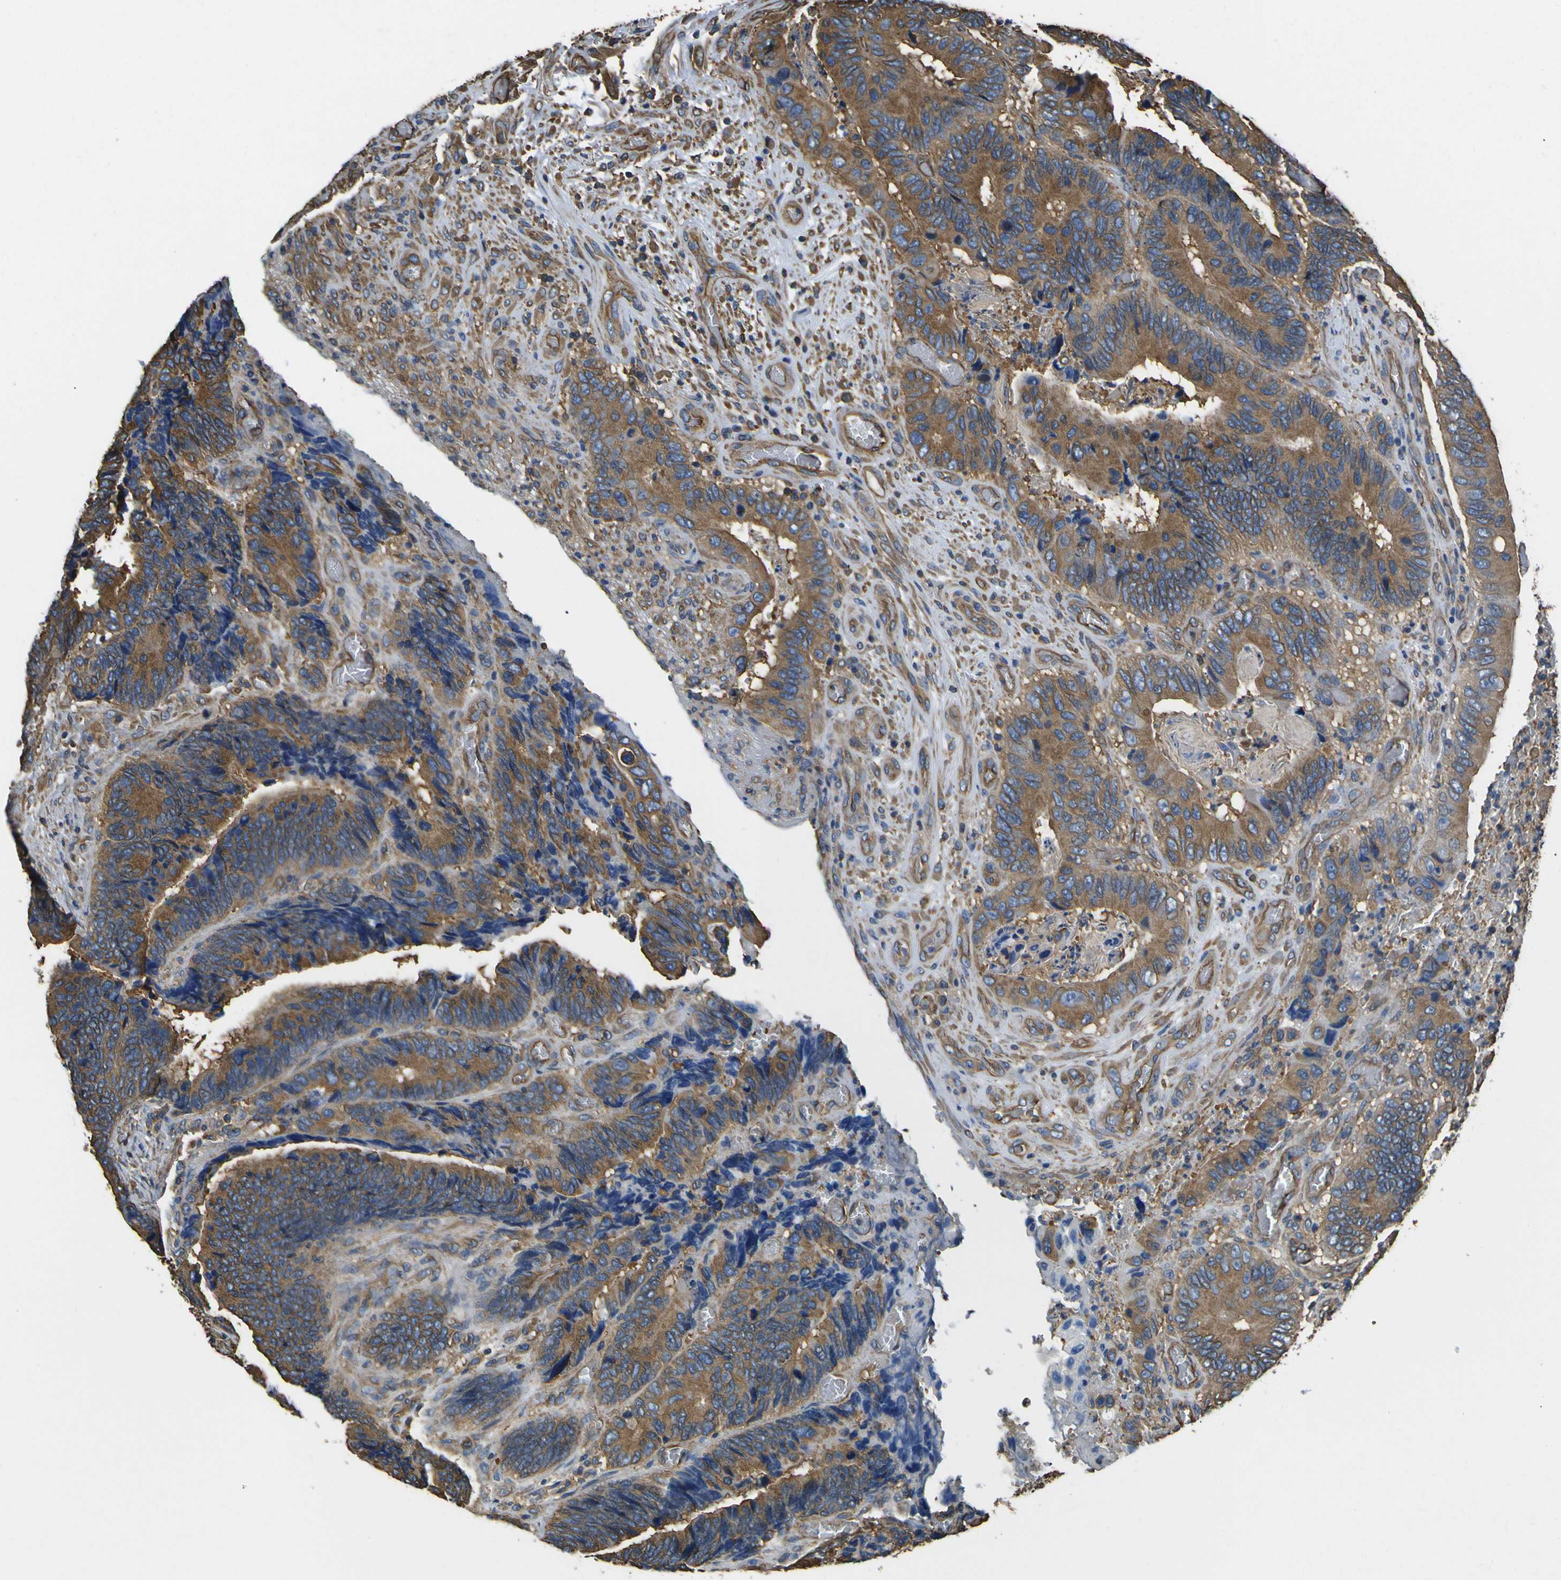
{"staining": {"intensity": "strong", "quantity": ">75%", "location": "cytoplasmic/membranous"}, "tissue": "colorectal cancer", "cell_type": "Tumor cells", "image_type": "cancer", "snomed": [{"axis": "morphology", "description": "Adenocarcinoma, NOS"}, {"axis": "topography", "description": "Colon"}], "caption": "Immunohistochemistry (IHC) photomicrograph of human adenocarcinoma (colorectal) stained for a protein (brown), which reveals high levels of strong cytoplasmic/membranous staining in approximately >75% of tumor cells.", "gene": "TUBB", "patient": {"sex": "male", "age": 72}}